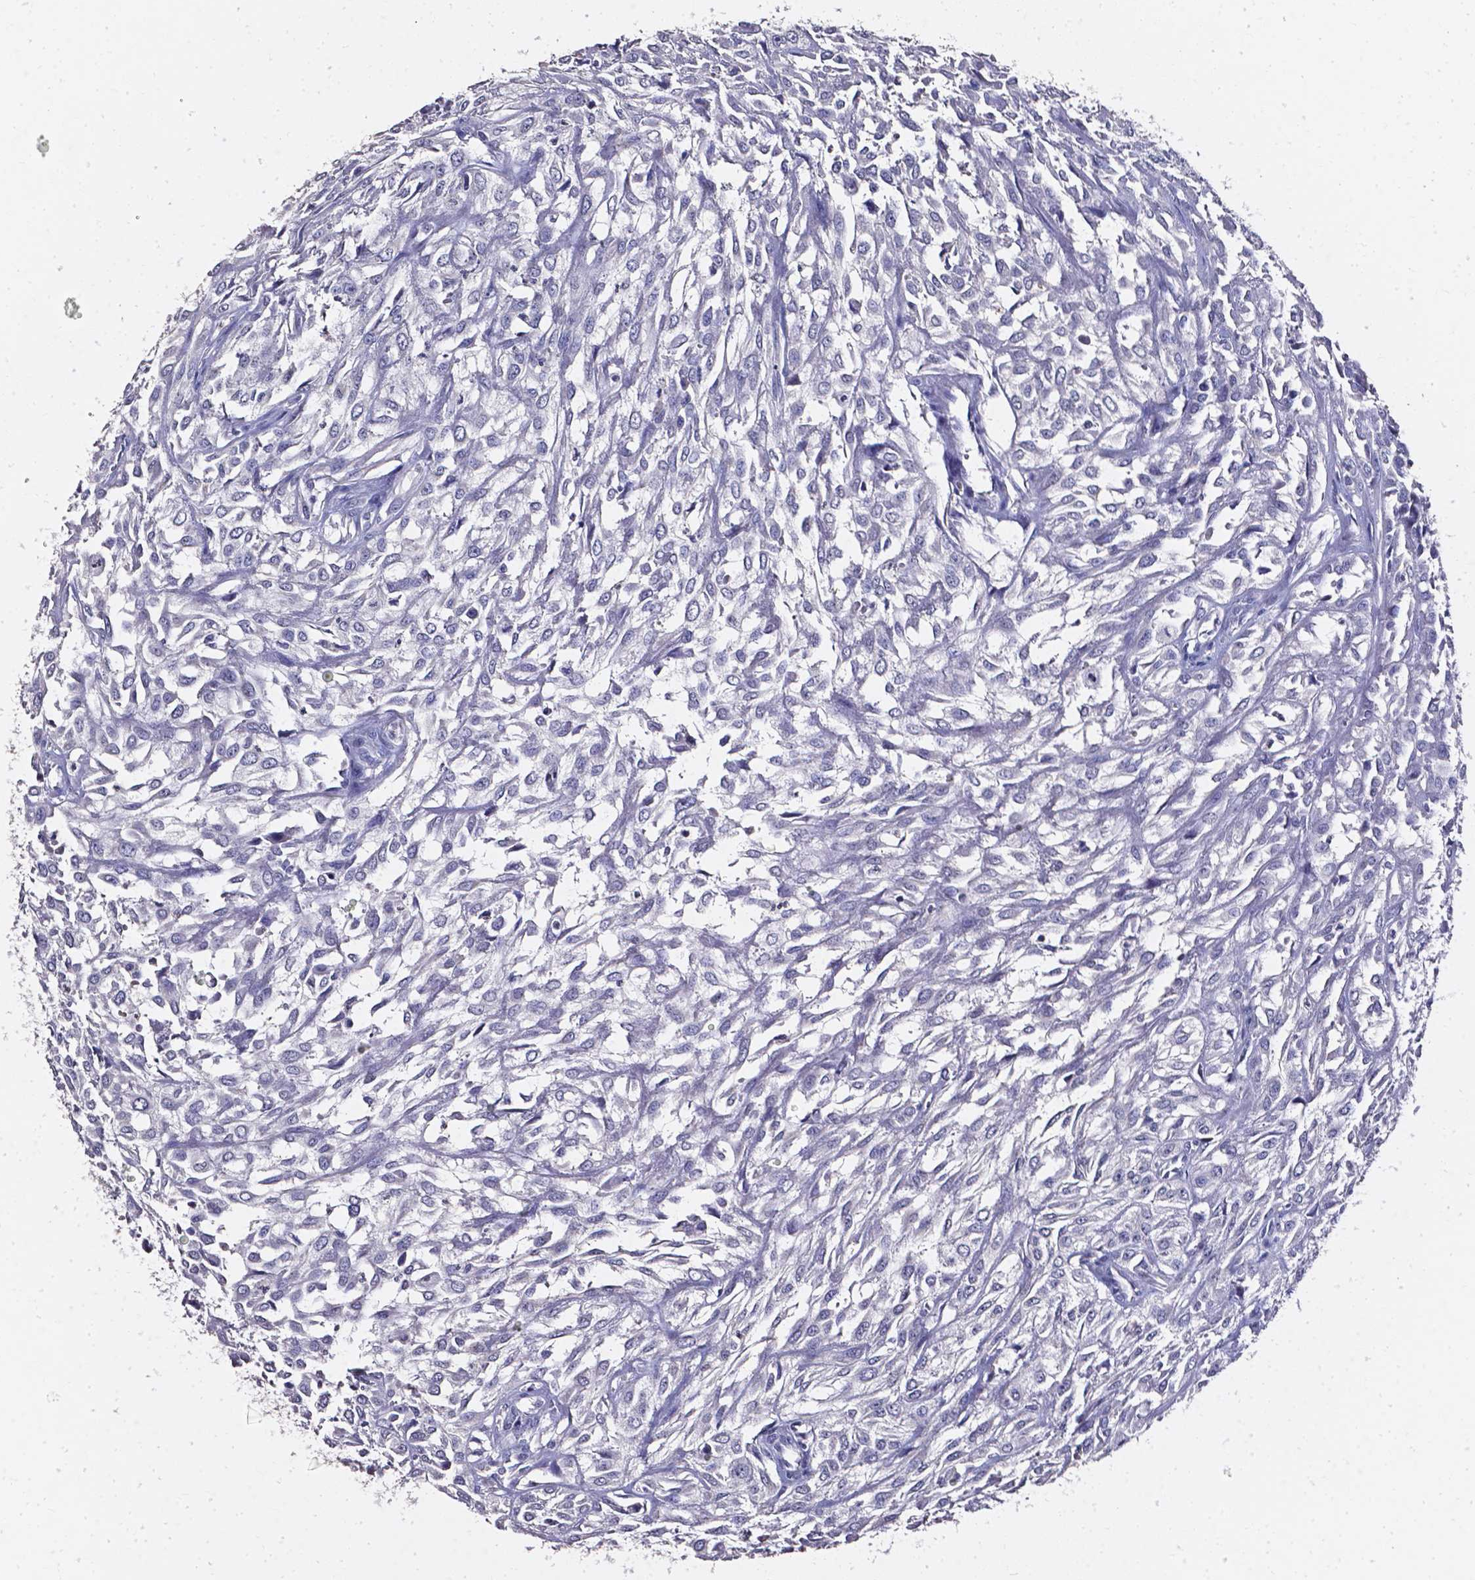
{"staining": {"intensity": "negative", "quantity": "none", "location": "none"}, "tissue": "urothelial cancer", "cell_type": "Tumor cells", "image_type": "cancer", "snomed": [{"axis": "morphology", "description": "Urothelial carcinoma, High grade"}, {"axis": "topography", "description": "Urinary bladder"}], "caption": "Immunohistochemical staining of human urothelial cancer exhibits no significant staining in tumor cells.", "gene": "AKR1B10", "patient": {"sex": "male", "age": 67}}